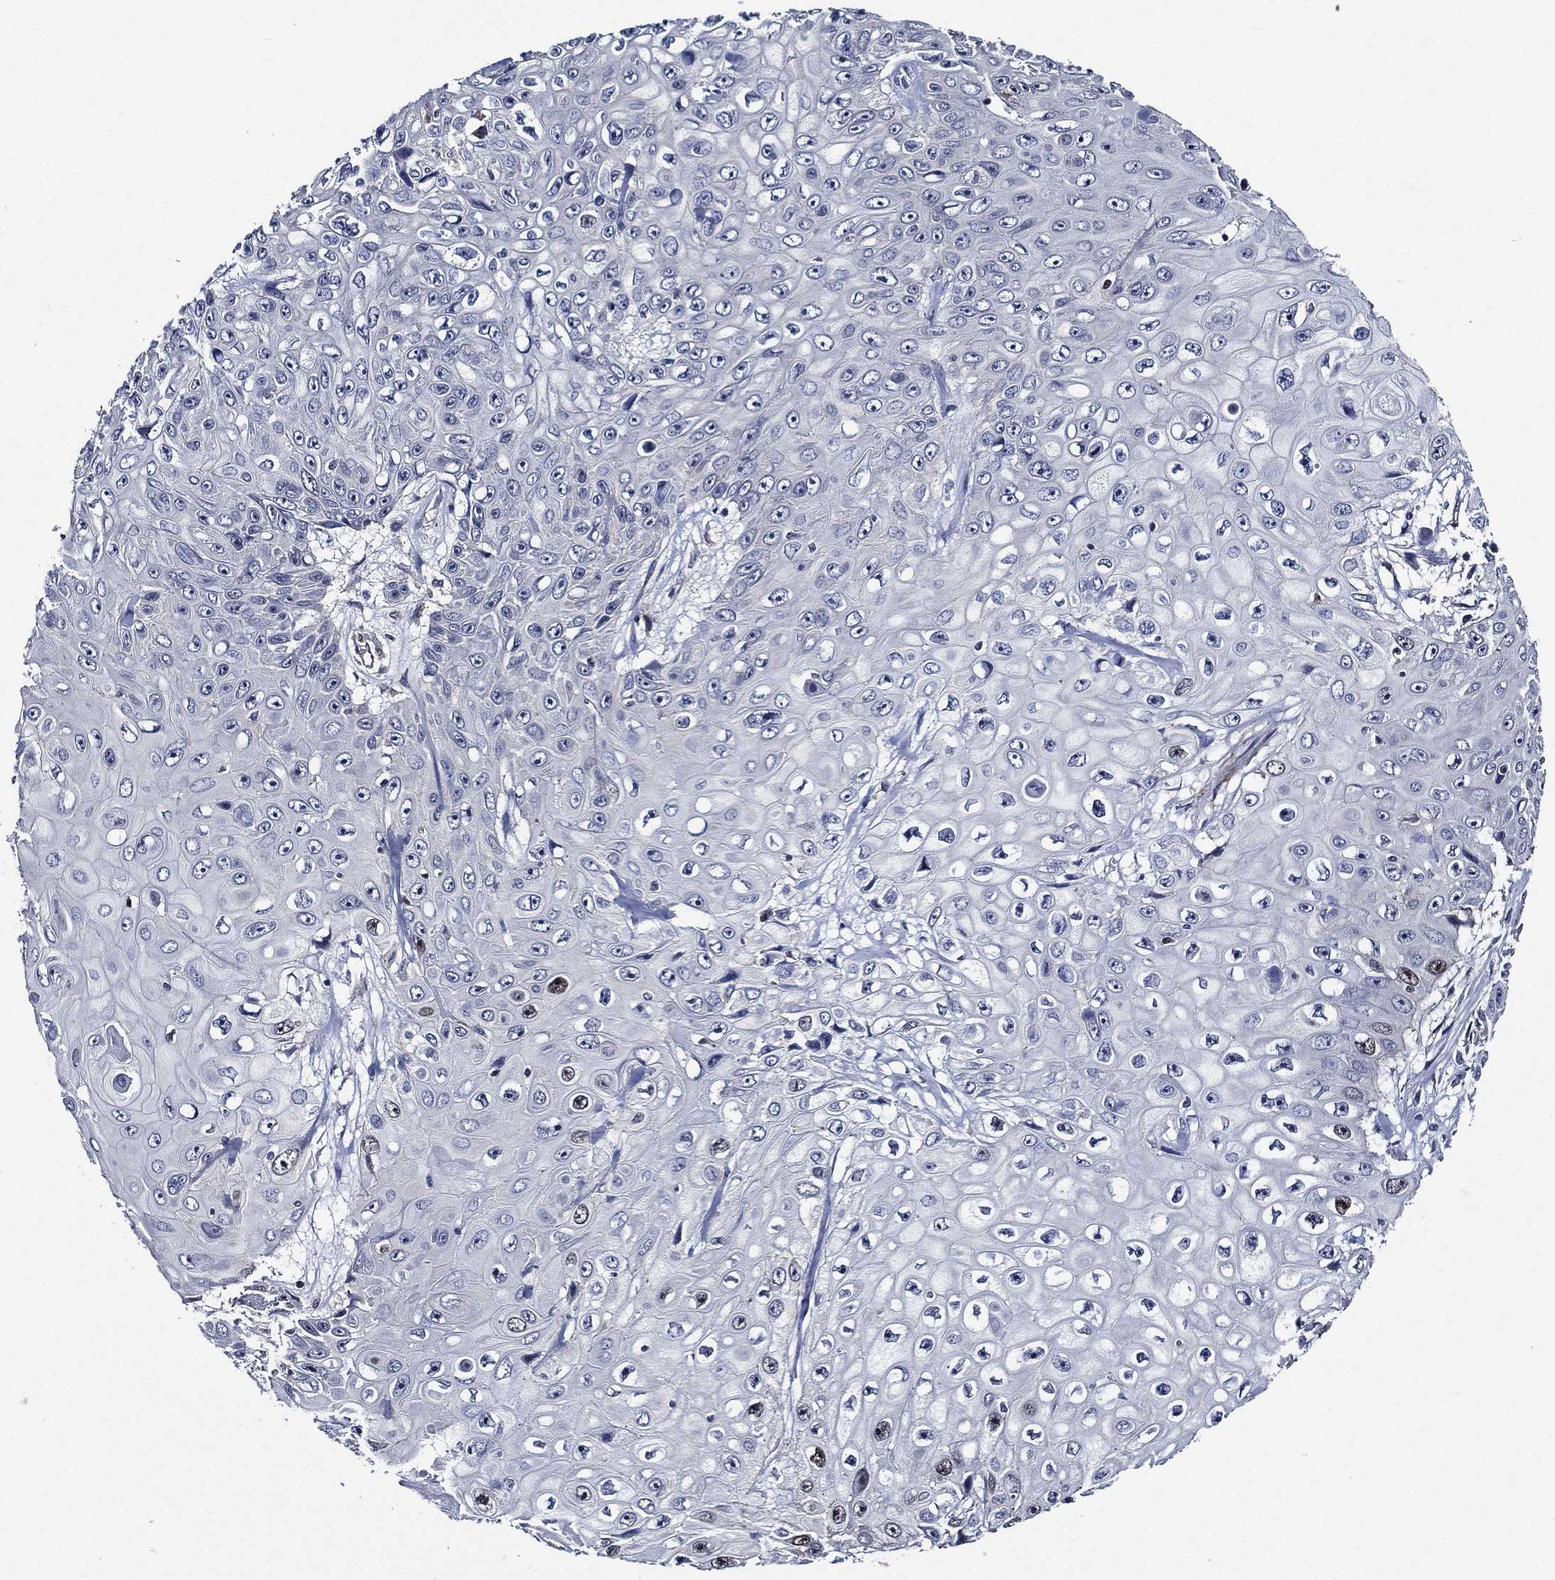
{"staining": {"intensity": "negative", "quantity": "none", "location": "none"}, "tissue": "skin cancer", "cell_type": "Tumor cells", "image_type": "cancer", "snomed": [{"axis": "morphology", "description": "Squamous cell carcinoma, NOS"}, {"axis": "topography", "description": "Skin"}], "caption": "This is a image of immunohistochemistry staining of skin cancer (squamous cell carcinoma), which shows no staining in tumor cells.", "gene": "KIF20B", "patient": {"sex": "male", "age": 82}}